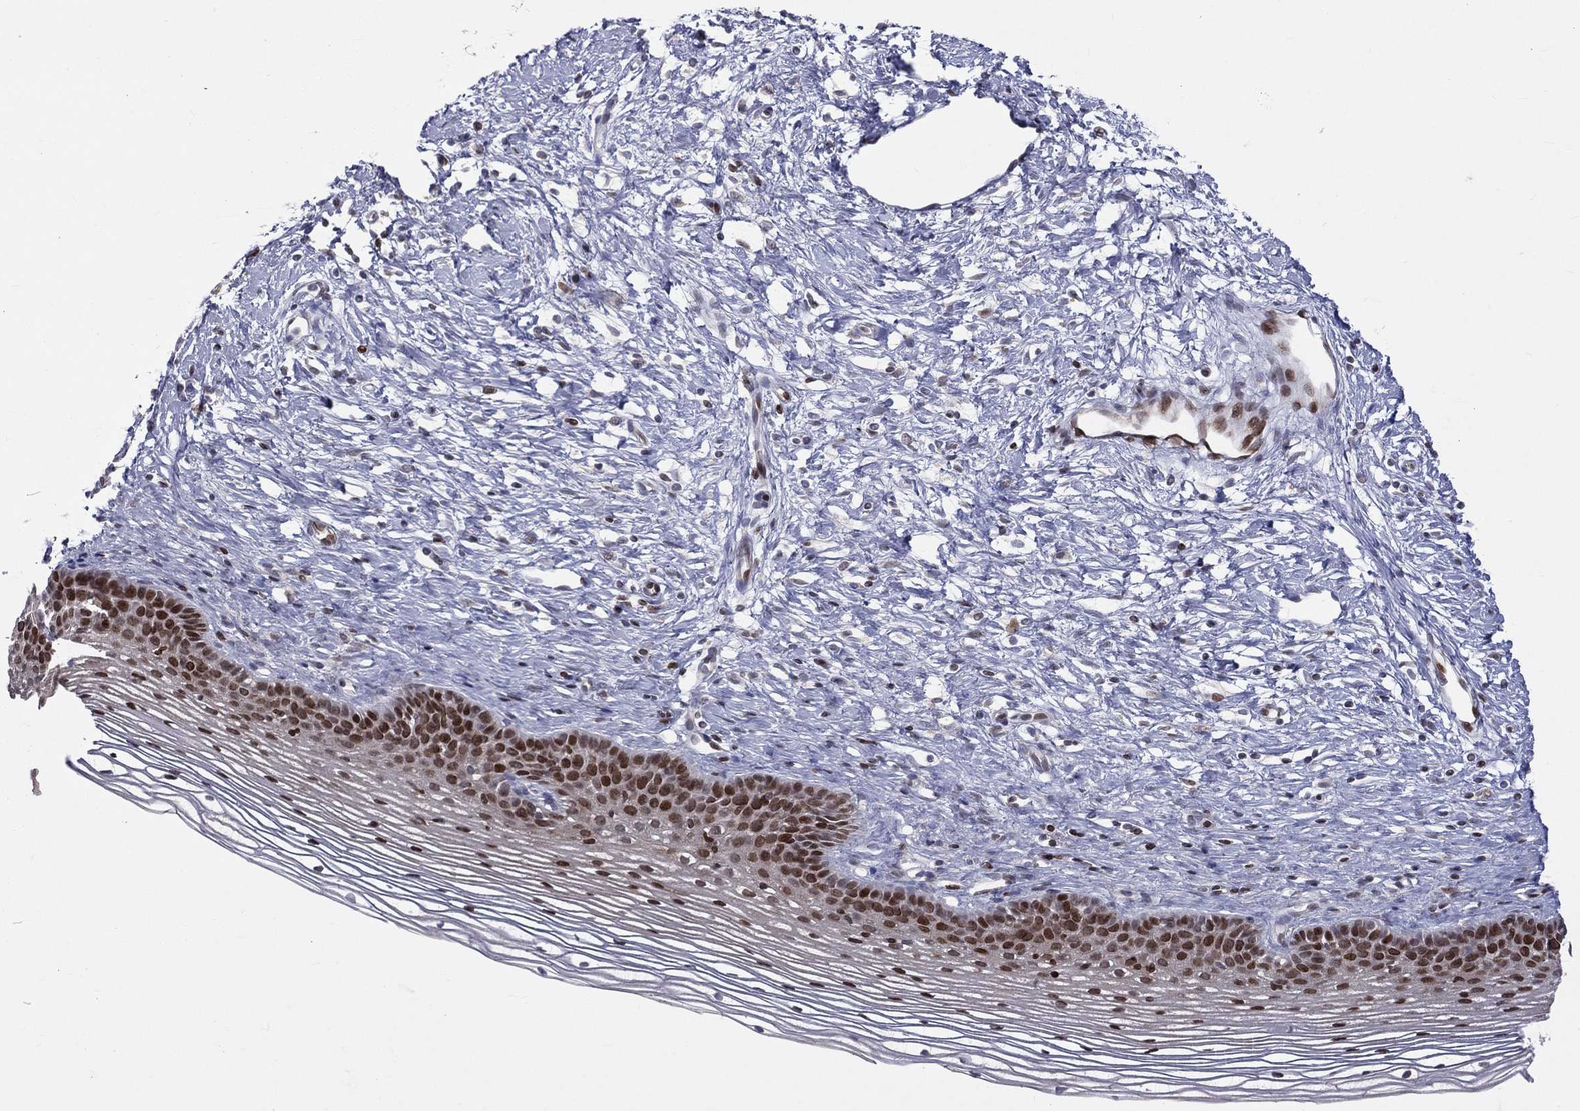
{"staining": {"intensity": "strong", "quantity": "25%-75%", "location": "nuclear"}, "tissue": "cervix", "cell_type": "Squamous epithelial cells", "image_type": "normal", "snomed": [{"axis": "morphology", "description": "Normal tissue, NOS"}, {"axis": "topography", "description": "Cervix"}], "caption": "IHC histopathology image of unremarkable cervix: cervix stained using IHC shows high levels of strong protein expression localized specifically in the nuclear of squamous epithelial cells, appearing as a nuclear brown color.", "gene": "DBF4B", "patient": {"sex": "female", "age": 39}}